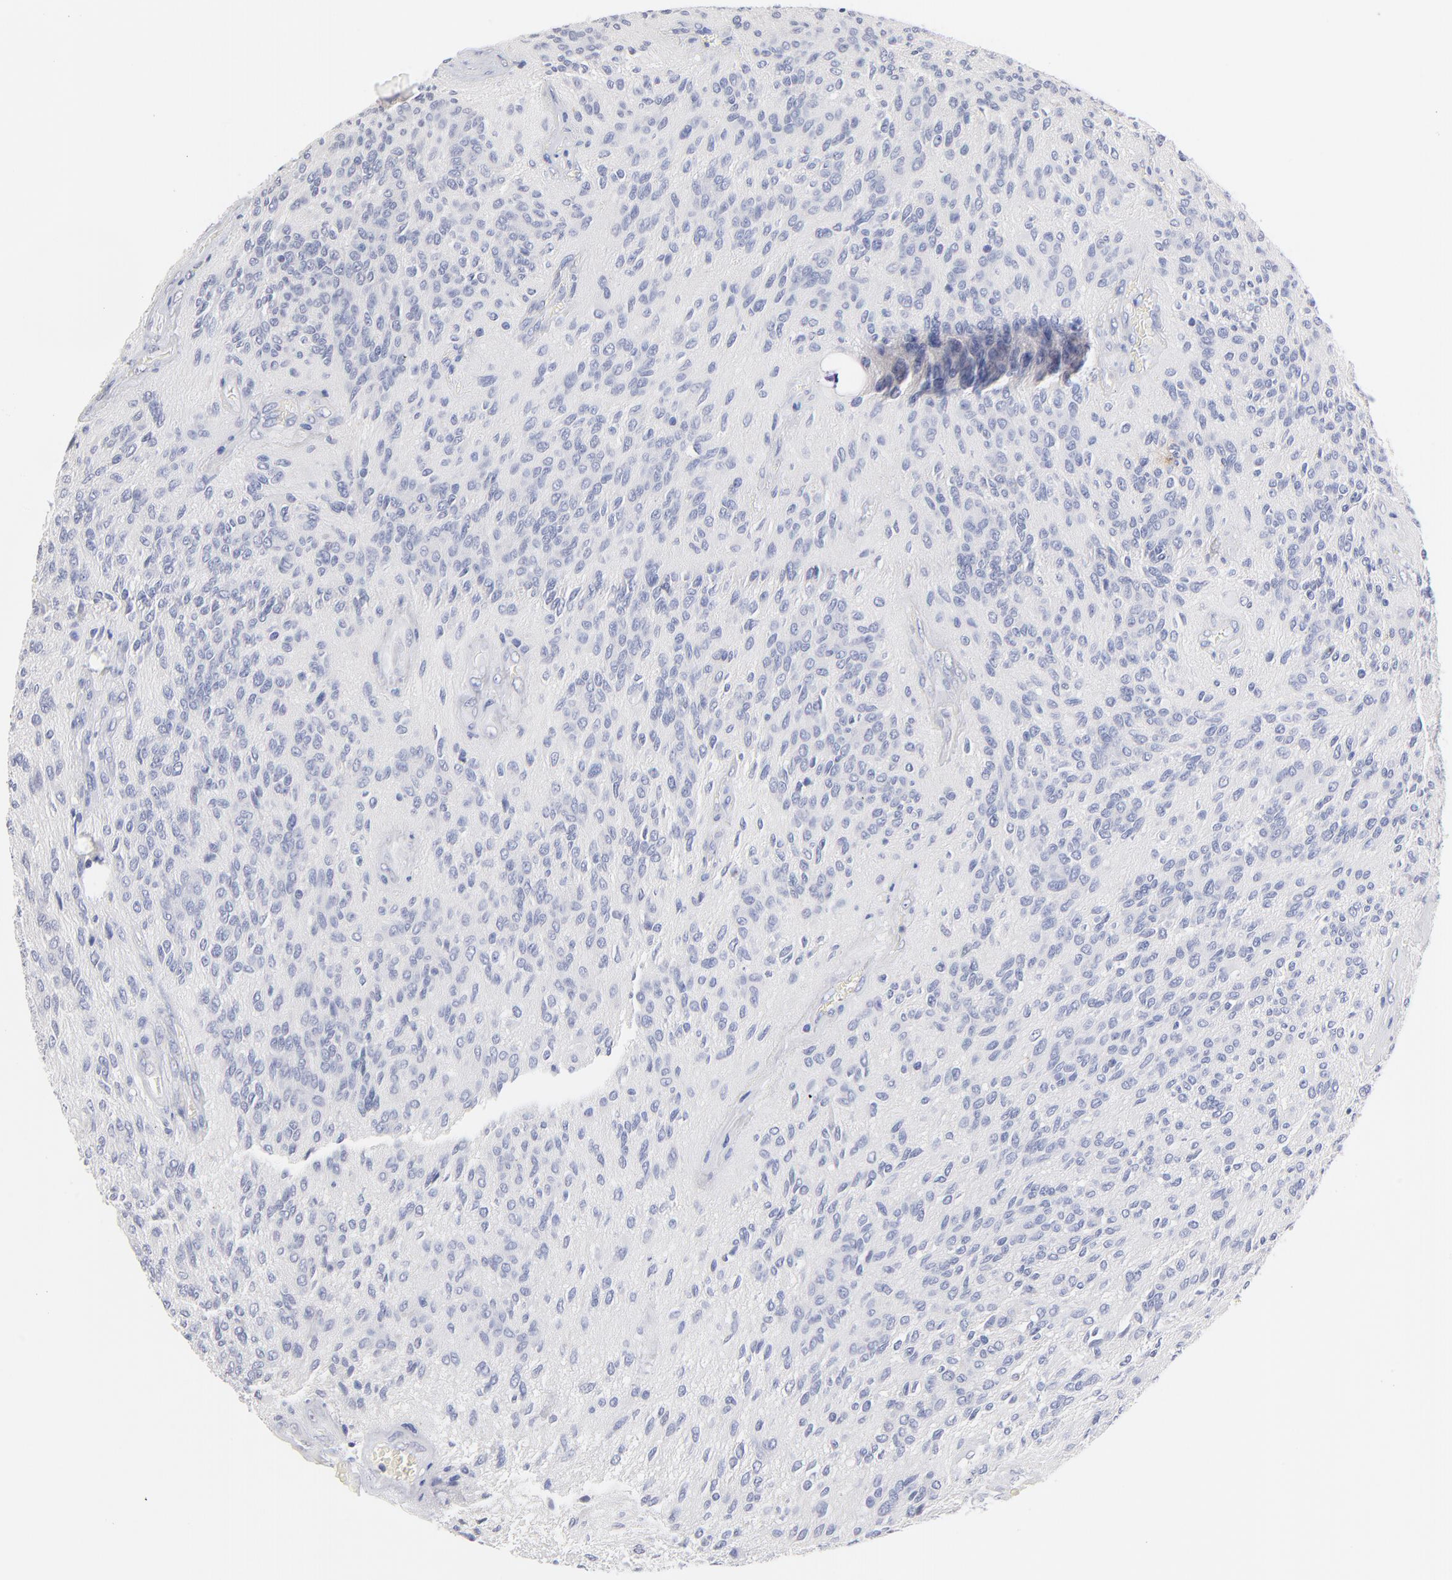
{"staining": {"intensity": "negative", "quantity": "none", "location": "none"}, "tissue": "glioma", "cell_type": "Tumor cells", "image_type": "cancer", "snomed": [{"axis": "morphology", "description": "Glioma, malignant, Low grade"}, {"axis": "topography", "description": "Brain"}], "caption": "A histopathology image of glioma stained for a protein reveals no brown staining in tumor cells.", "gene": "TWNK", "patient": {"sex": "female", "age": 15}}